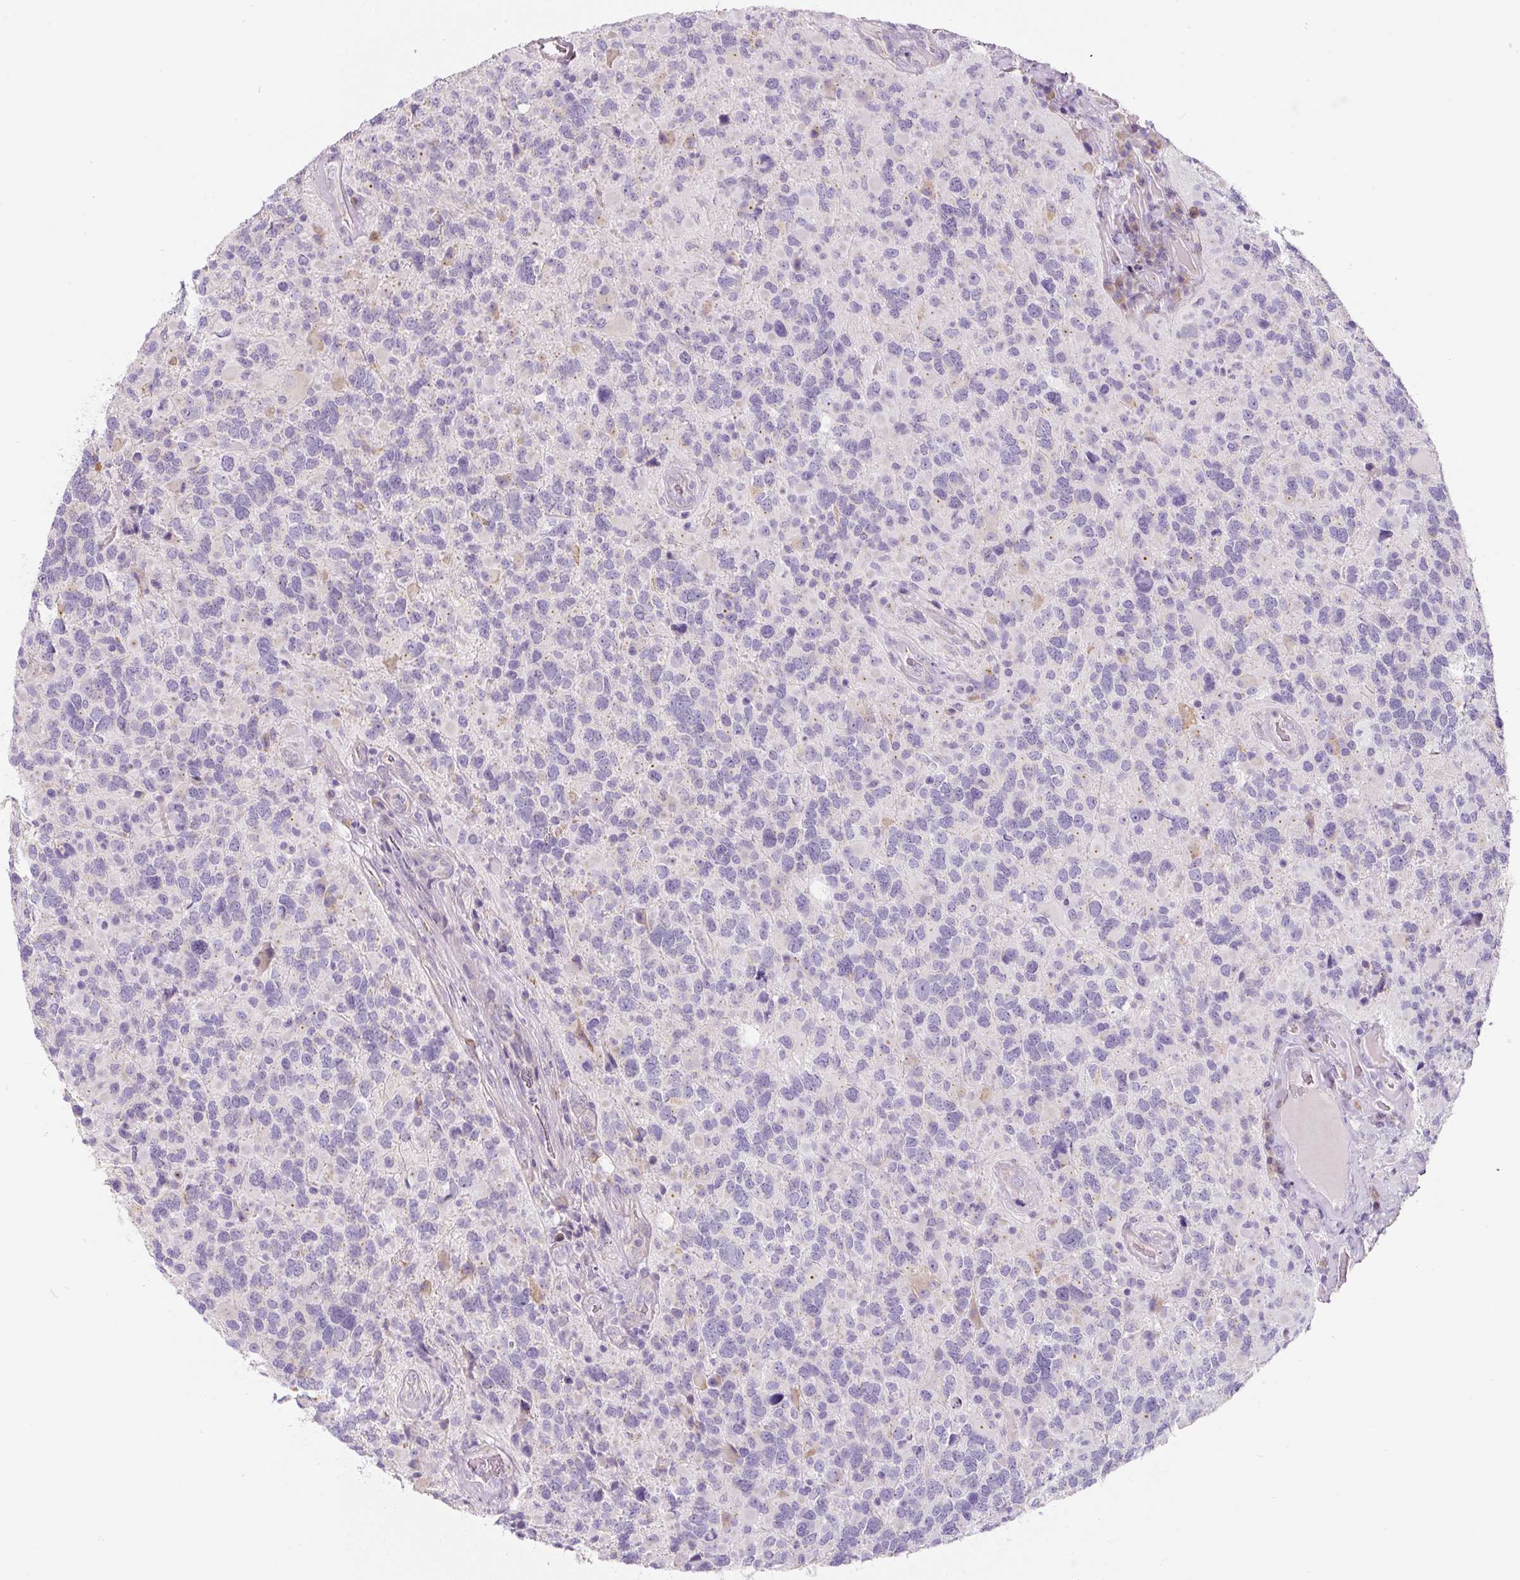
{"staining": {"intensity": "negative", "quantity": "none", "location": "none"}, "tissue": "glioma", "cell_type": "Tumor cells", "image_type": "cancer", "snomed": [{"axis": "morphology", "description": "Glioma, malignant, High grade"}, {"axis": "topography", "description": "Brain"}], "caption": "The histopathology image displays no staining of tumor cells in glioma.", "gene": "PWWP3B", "patient": {"sex": "female", "age": 40}}